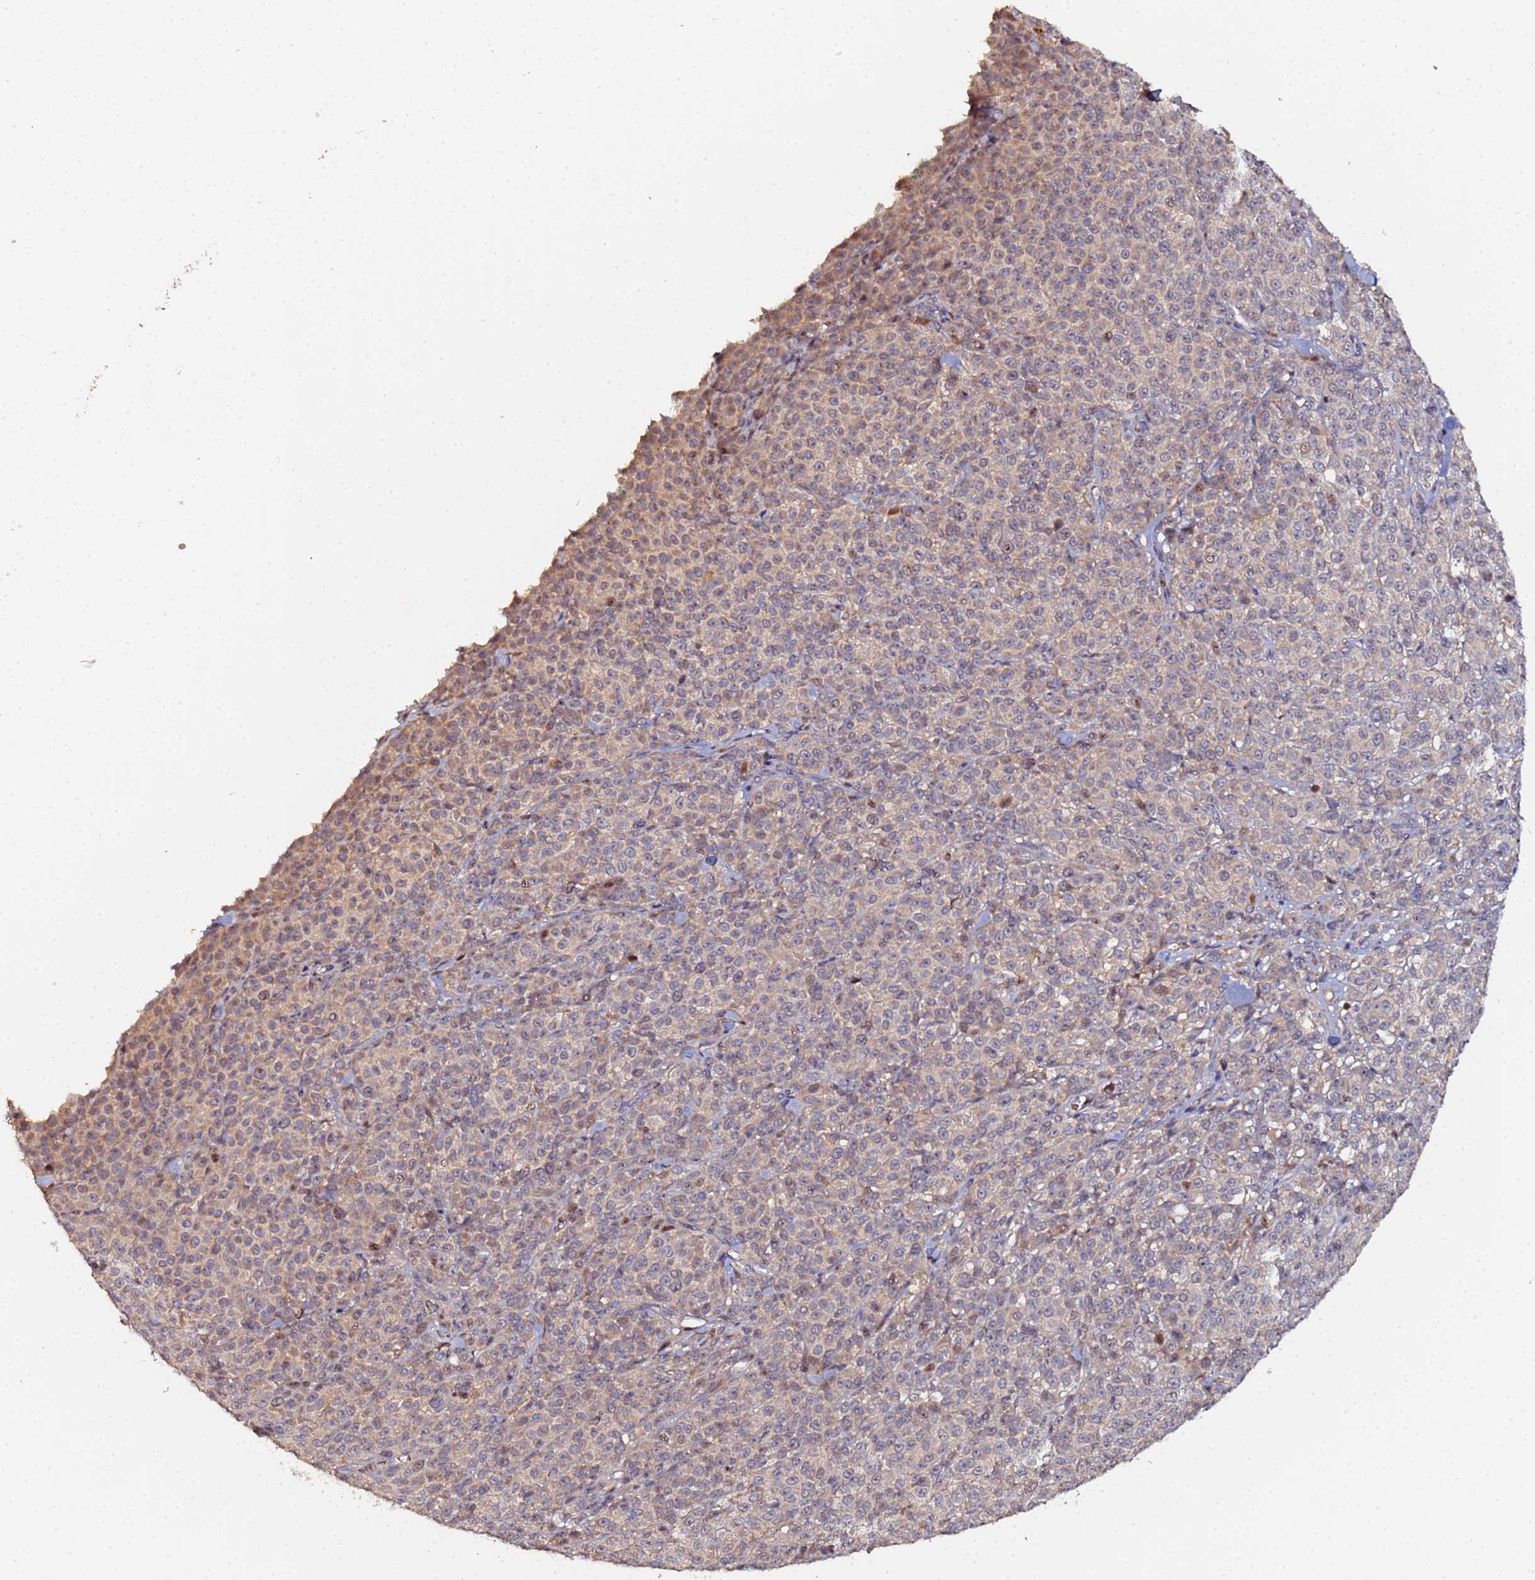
{"staining": {"intensity": "moderate", "quantity": "<25%", "location": "cytoplasmic/membranous,nuclear"}, "tissue": "melanoma", "cell_type": "Tumor cells", "image_type": "cancer", "snomed": [{"axis": "morphology", "description": "Normal tissue, NOS"}, {"axis": "morphology", "description": "Malignant melanoma, NOS"}, {"axis": "topography", "description": "Skin"}], "caption": "This is a micrograph of immunohistochemistry staining of melanoma, which shows moderate expression in the cytoplasmic/membranous and nuclear of tumor cells.", "gene": "OSER1", "patient": {"sex": "female", "age": 34}}